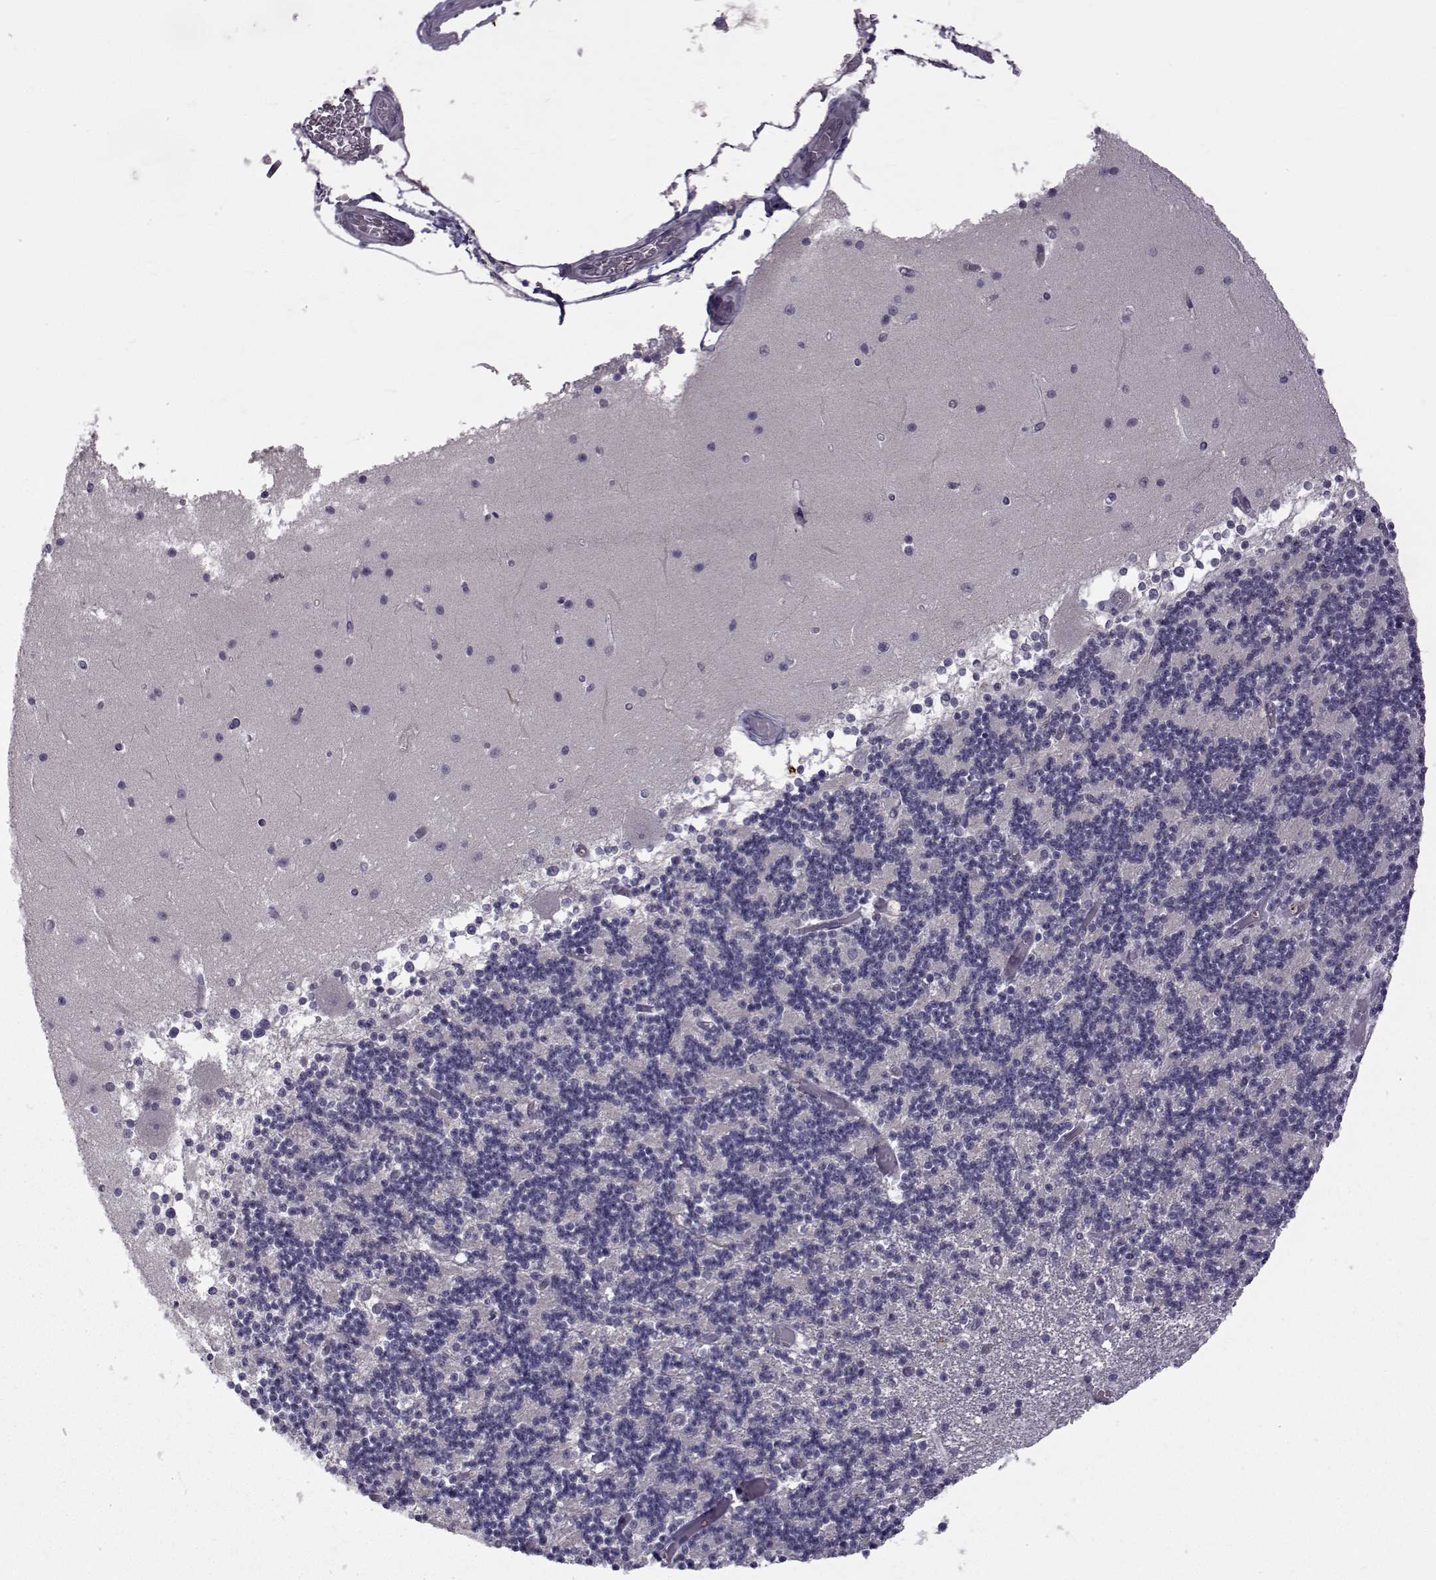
{"staining": {"intensity": "negative", "quantity": "none", "location": "none"}, "tissue": "cerebellum", "cell_type": "Cells in granular layer", "image_type": "normal", "snomed": [{"axis": "morphology", "description": "Normal tissue, NOS"}, {"axis": "topography", "description": "Cerebellum"}], "caption": "Immunohistochemistry micrograph of unremarkable cerebellum: cerebellum stained with DAB displays no significant protein expression in cells in granular layer. (DAB immunohistochemistry, high magnification).", "gene": "TNFRSF11B", "patient": {"sex": "female", "age": 28}}